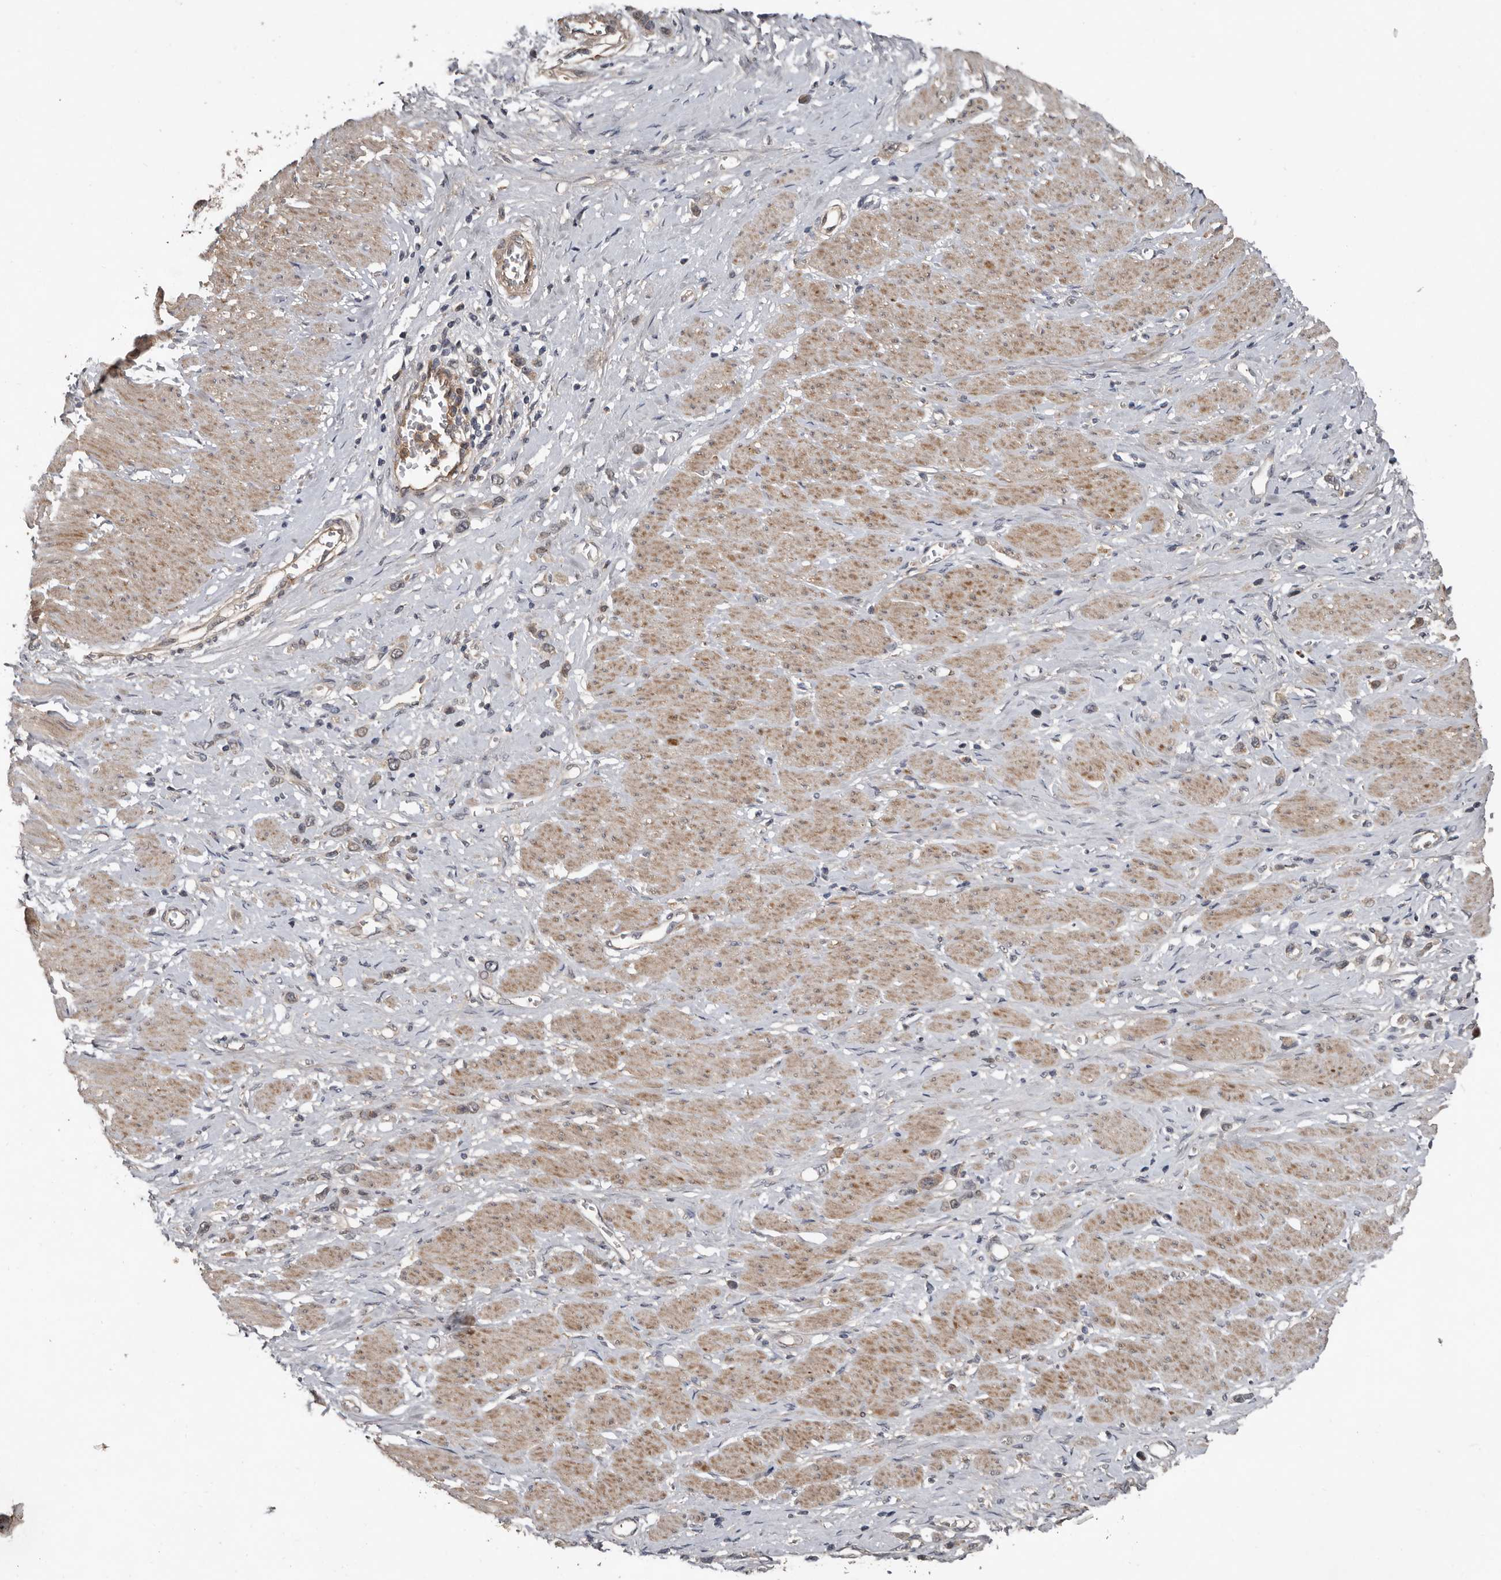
{"staining": {"intensity": "weak", "quantity": "<25%", "location": "cytoplasmic/membranous"}, "tissue": "stomach cancer", "cell_type": "Tumor cells", "image_type": "cancer", "snomed": [{"axis": "morphology", "description": "Adenocarcinoma, NOS"}, {"axis": "topography", "description": "Stomach"}], "caption": "Stomach cancer (adenocarcinoma) was stained to show a protein in brown. There is no significant expression in tumor cells. (Stains: DAB (3,3'-diaminobenzidine) IHC with hematoxylin counter stain, Microscopy: brightfield microscopy at high magnification).", "gene": "DNAJB4", "patient": {"sex": "female", "age": 65}}